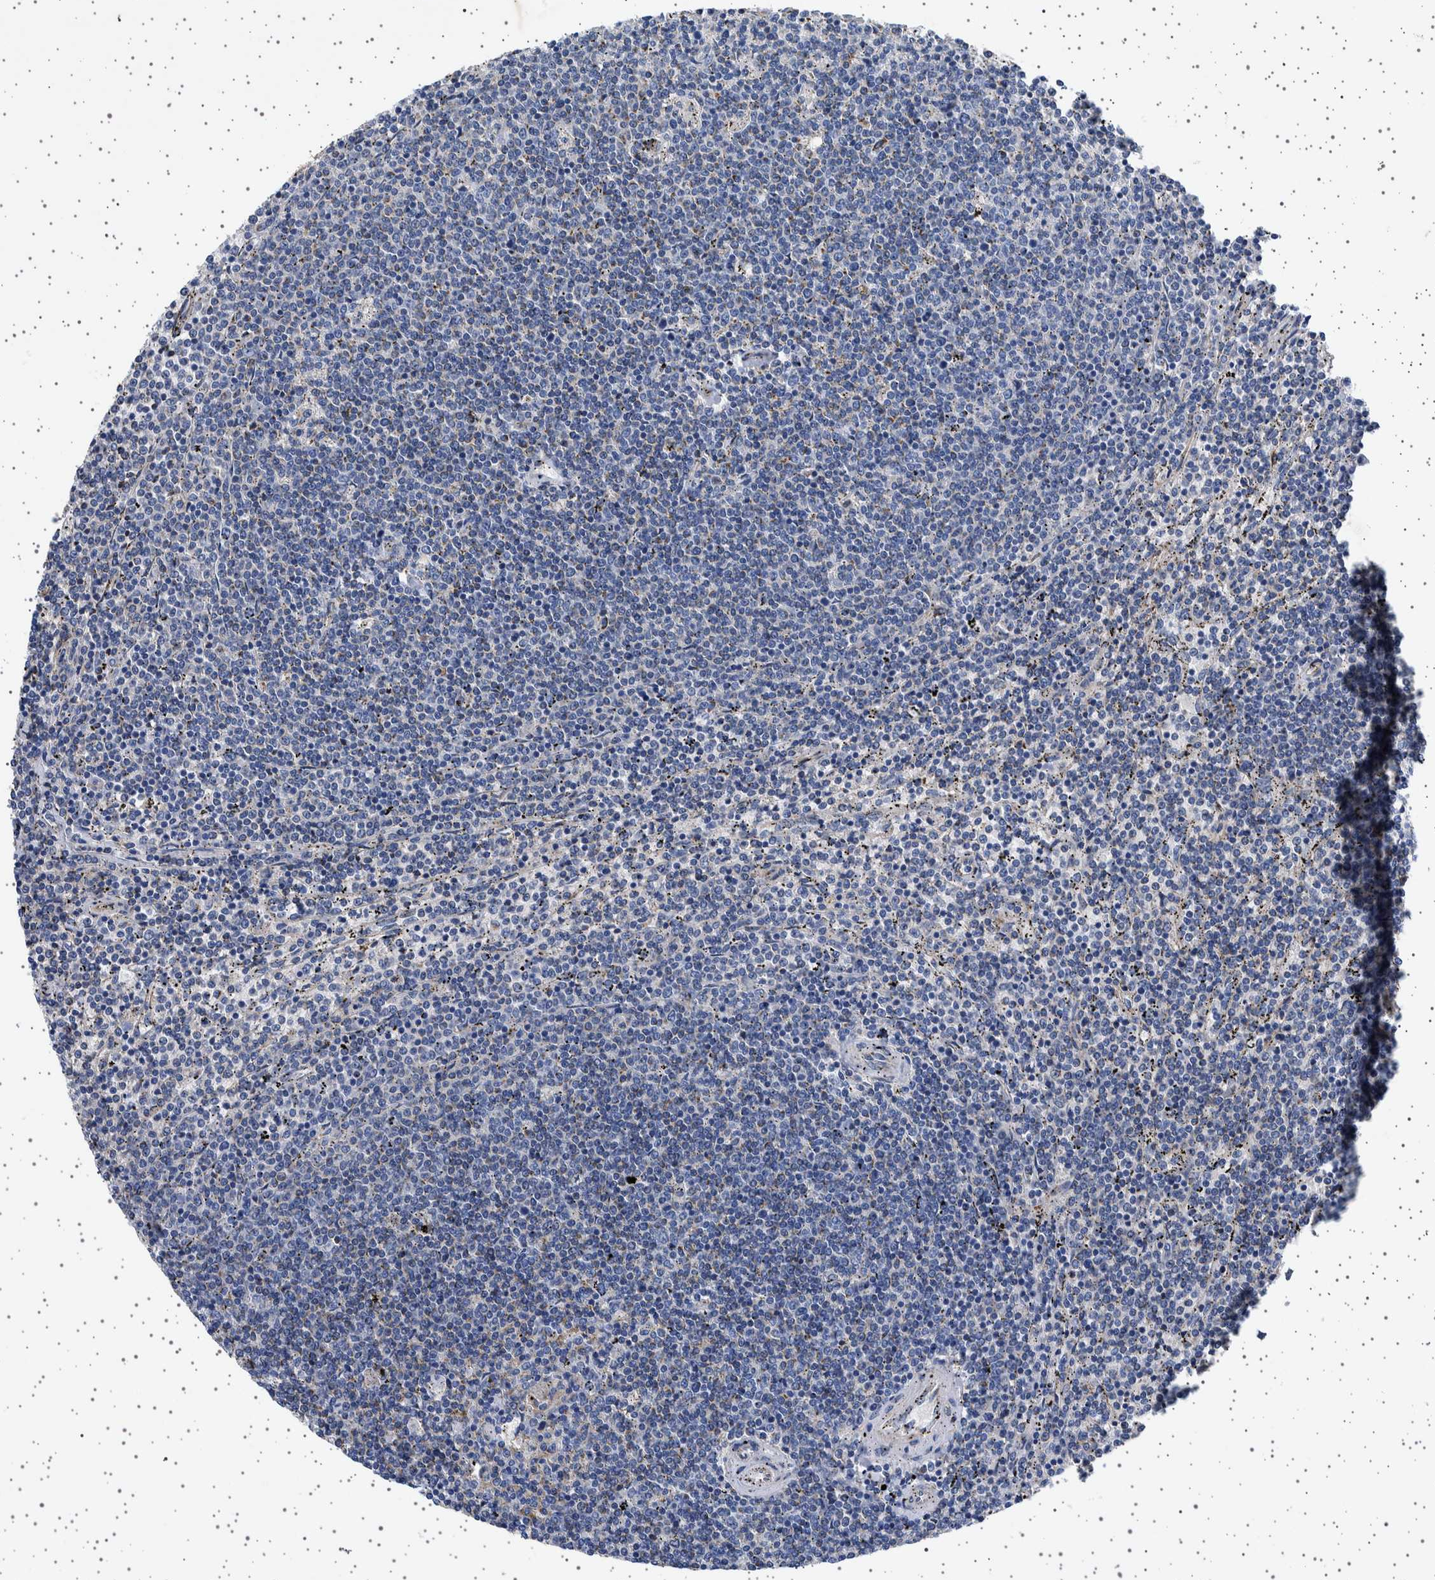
{"staining": {"intensity": "negative", "quantity": "none", "location": "none"}, "tissue": "lymphoma", "cell_type": "Tumor cells", "image_type": "cancer", "snomed": [{"axis": "morphology", "description": "Malignant lymphoma, non-Hodgkin's type, Low grade"}, {"axis": "topography", "description": "Spleen"}], "caption": "Immunohistochemistry of lymphoma exhibits no positivity in tumor cells. (DAB IHC with hematoxylin counter stain).", "gene": "SEPTIN4", "patient": {"sex": "female", "age": 50}}